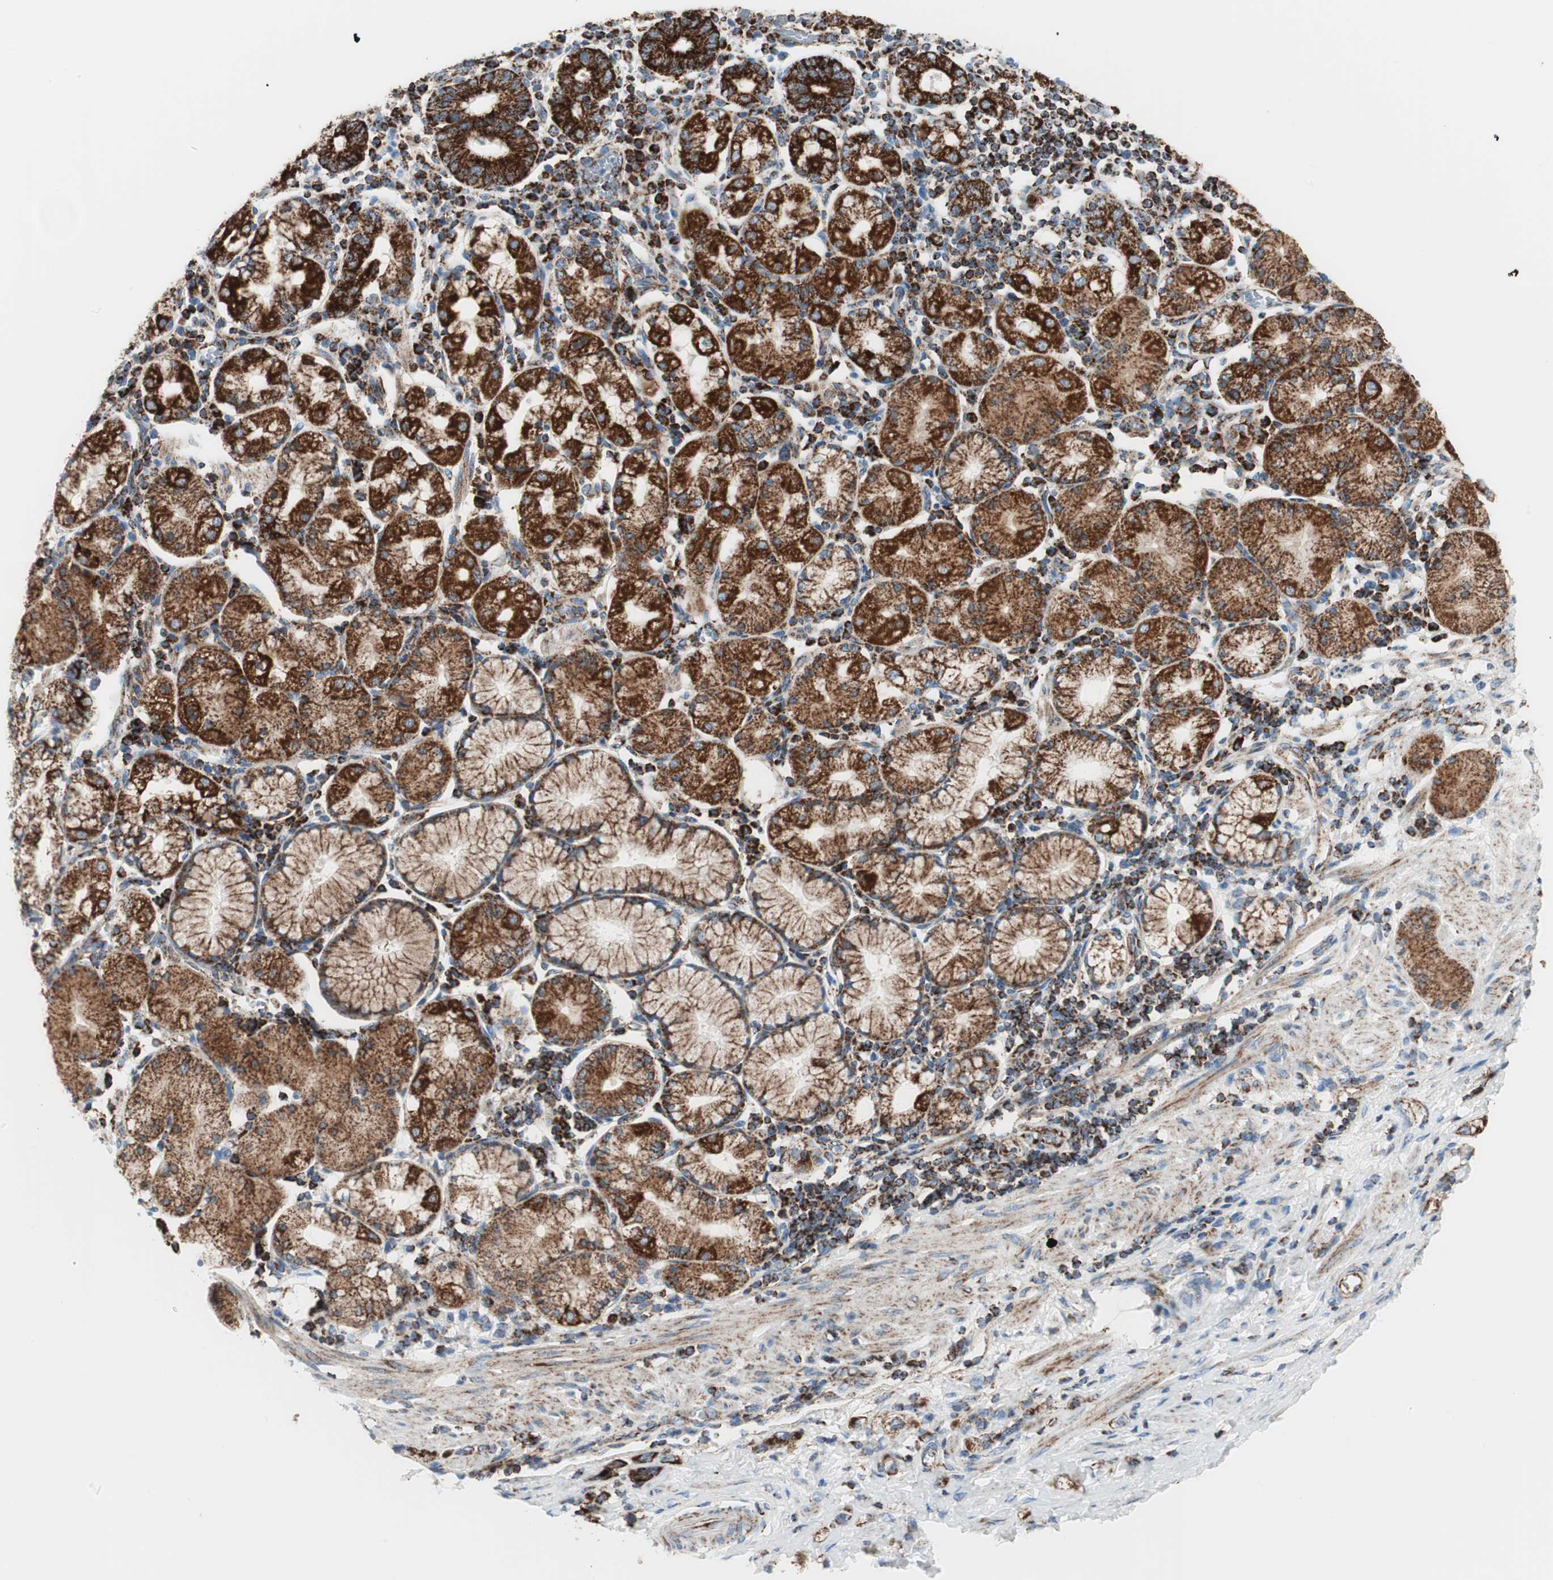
{"staining": {"intensity": "strong", "quantity": ">75%", "location": "cytoplasmic/membranous"}, "tissue": "stomach cancer", "cell_type": "Tumor cells", "image_type": "cancer", "snomed": [{"axis": "morphology", "description": "Adenocarcinoma, NOS"}, {"axis": "topography", "description": "Stomach"}], "caption": "There is high levels of strong cytoplasmic/membranous expression in tumor cells of stomach cancer (adenocarcinoma), as demonstrated by immunohistochemical staining (brown color).", "gene": "TOMM20", "patient": {"sex": "male", "age": 82}}